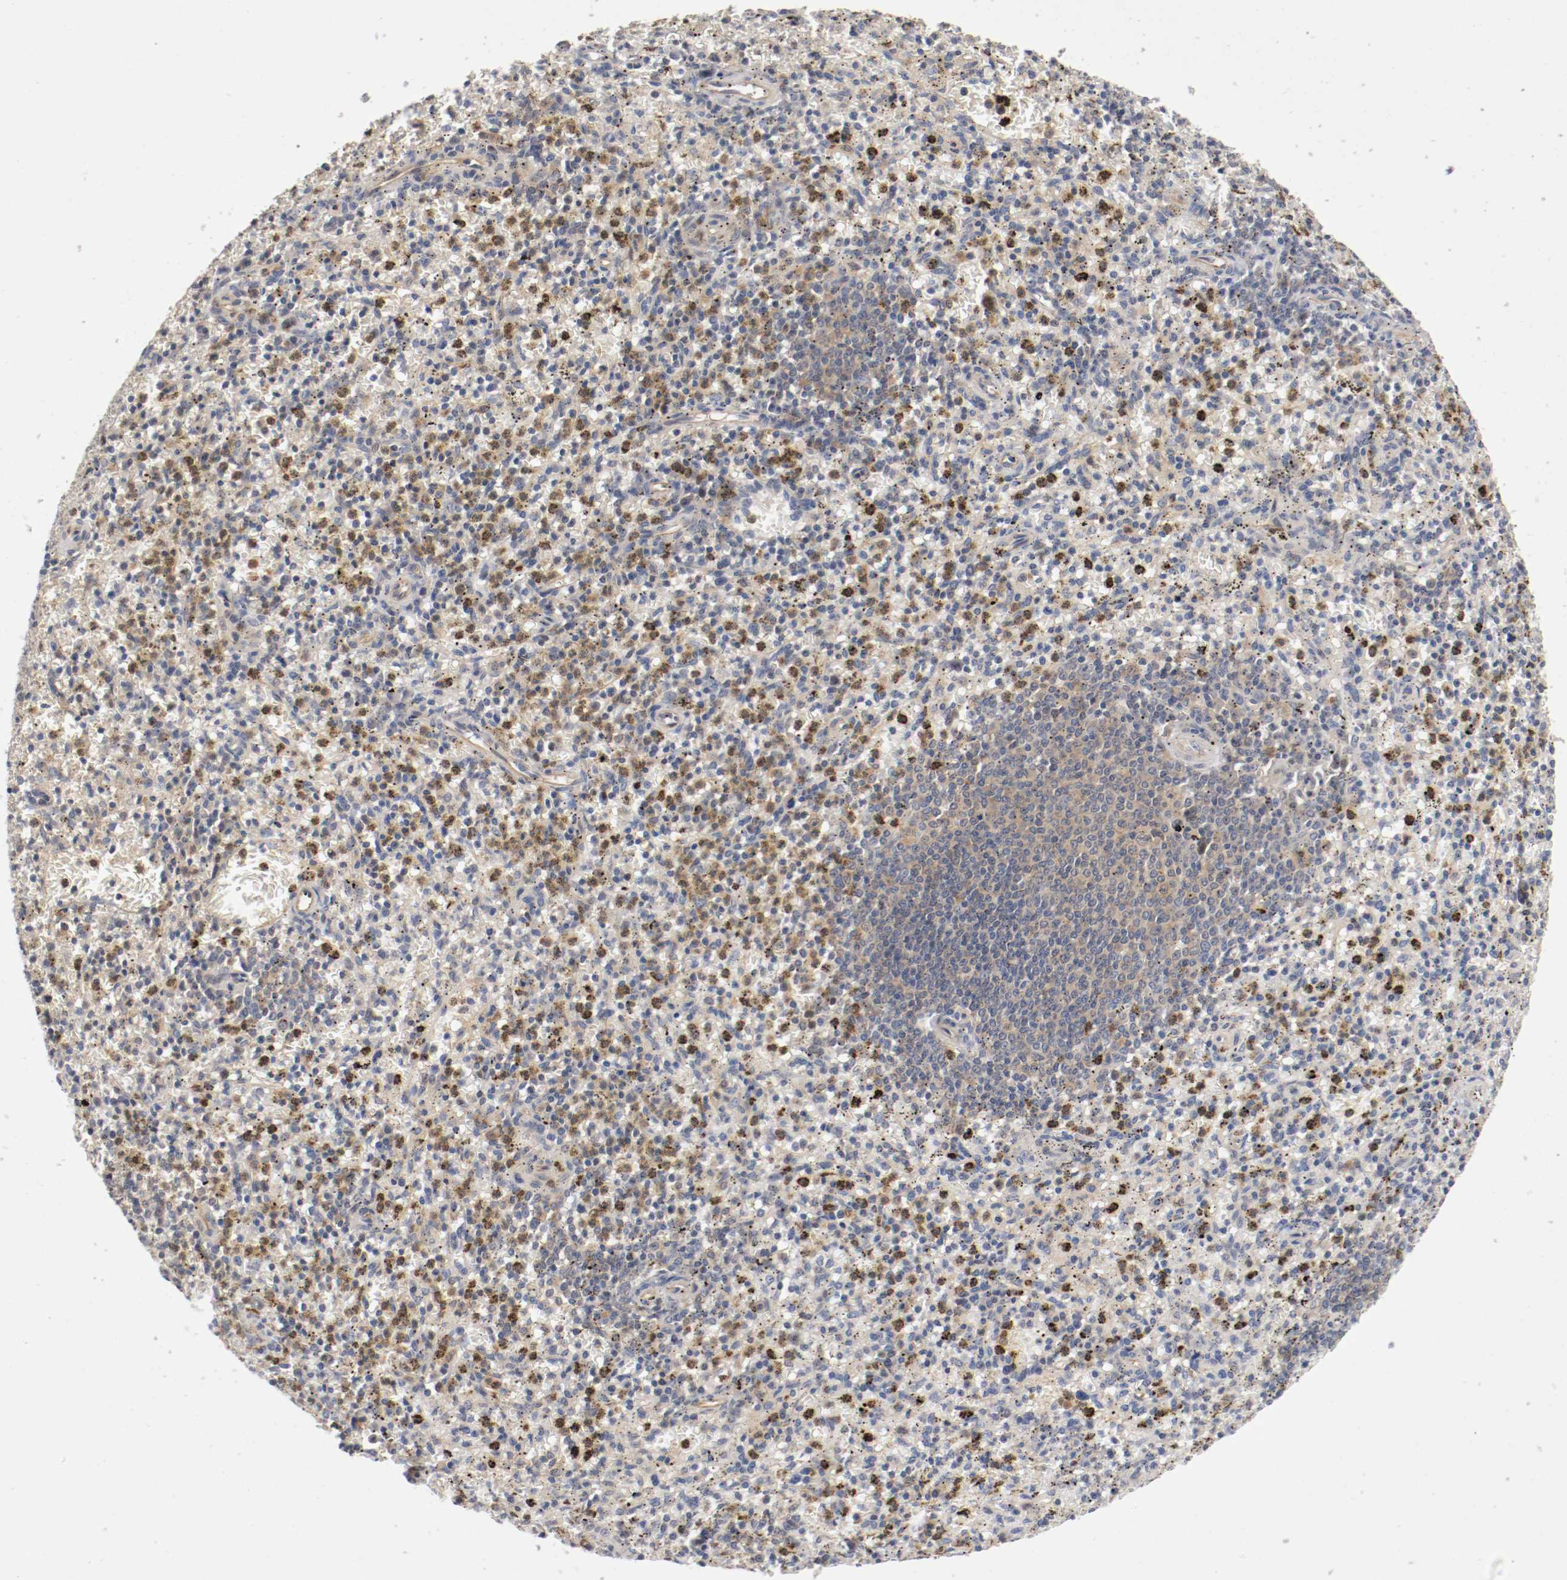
{"staining": {"intensity": "weak", "quantity": "25%-75%", "location": "cytoplasmic/membranous"}, "tissue": "spleen", "cell_type": "Cells in red pulp", "image_type": "normal", "snomed": [{"axis": "morphology", "description": "Normal tissue, NOS"}, {"axis": "topography", "description": "Spleen"}], "caption": "IHC of benign human spleen reveals low levels of weak cytoplasmic/membranous positivity in about 25%-75% of cells in red pulp.", "gene": "RBM23", "patient": {"sex": "male", "age": 72}}